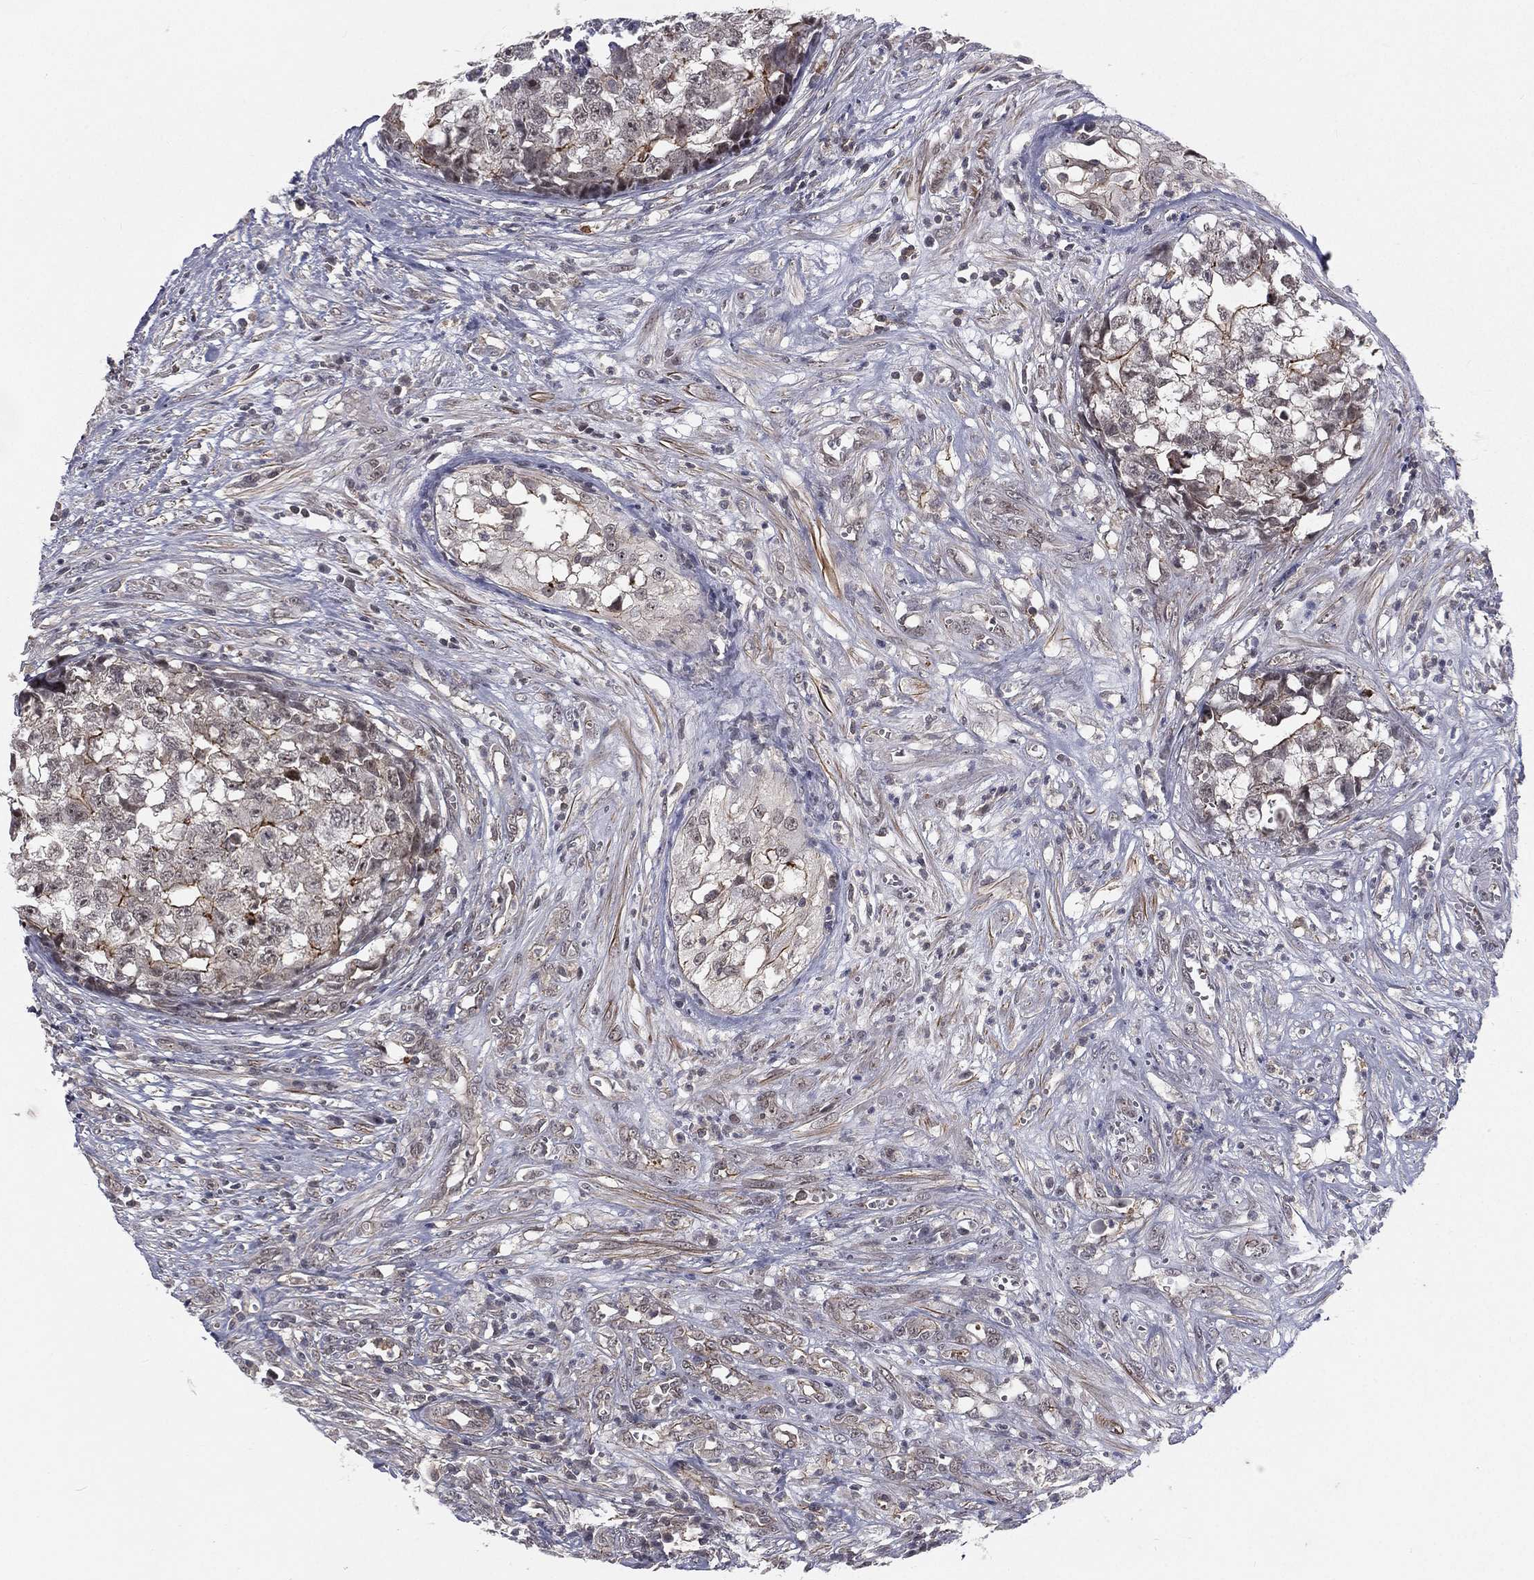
{"staining": {"intensity": "moderate", "quantity": "<25%", "location": "cytoplasmic/membranous"}, "tissue": "testis cancer", "cell_type": "Tumor cells", "image_type": "cancer", "snomed": [{"axis": "morphology", "description": "Seminoma, NOS"}, {"axis": "morphology", "description": "Carcinoma, Embryonal, NOS"}, {"axis": "topography", "description": "Testis"}], "caption": "A micrograph of human testis cancer stained for a protein demonstrates moderate cytoplasmic/membranous brown staining in tumor cells.", "gene": "MORC2", "patient": {"sex": "male", "age": 22}}